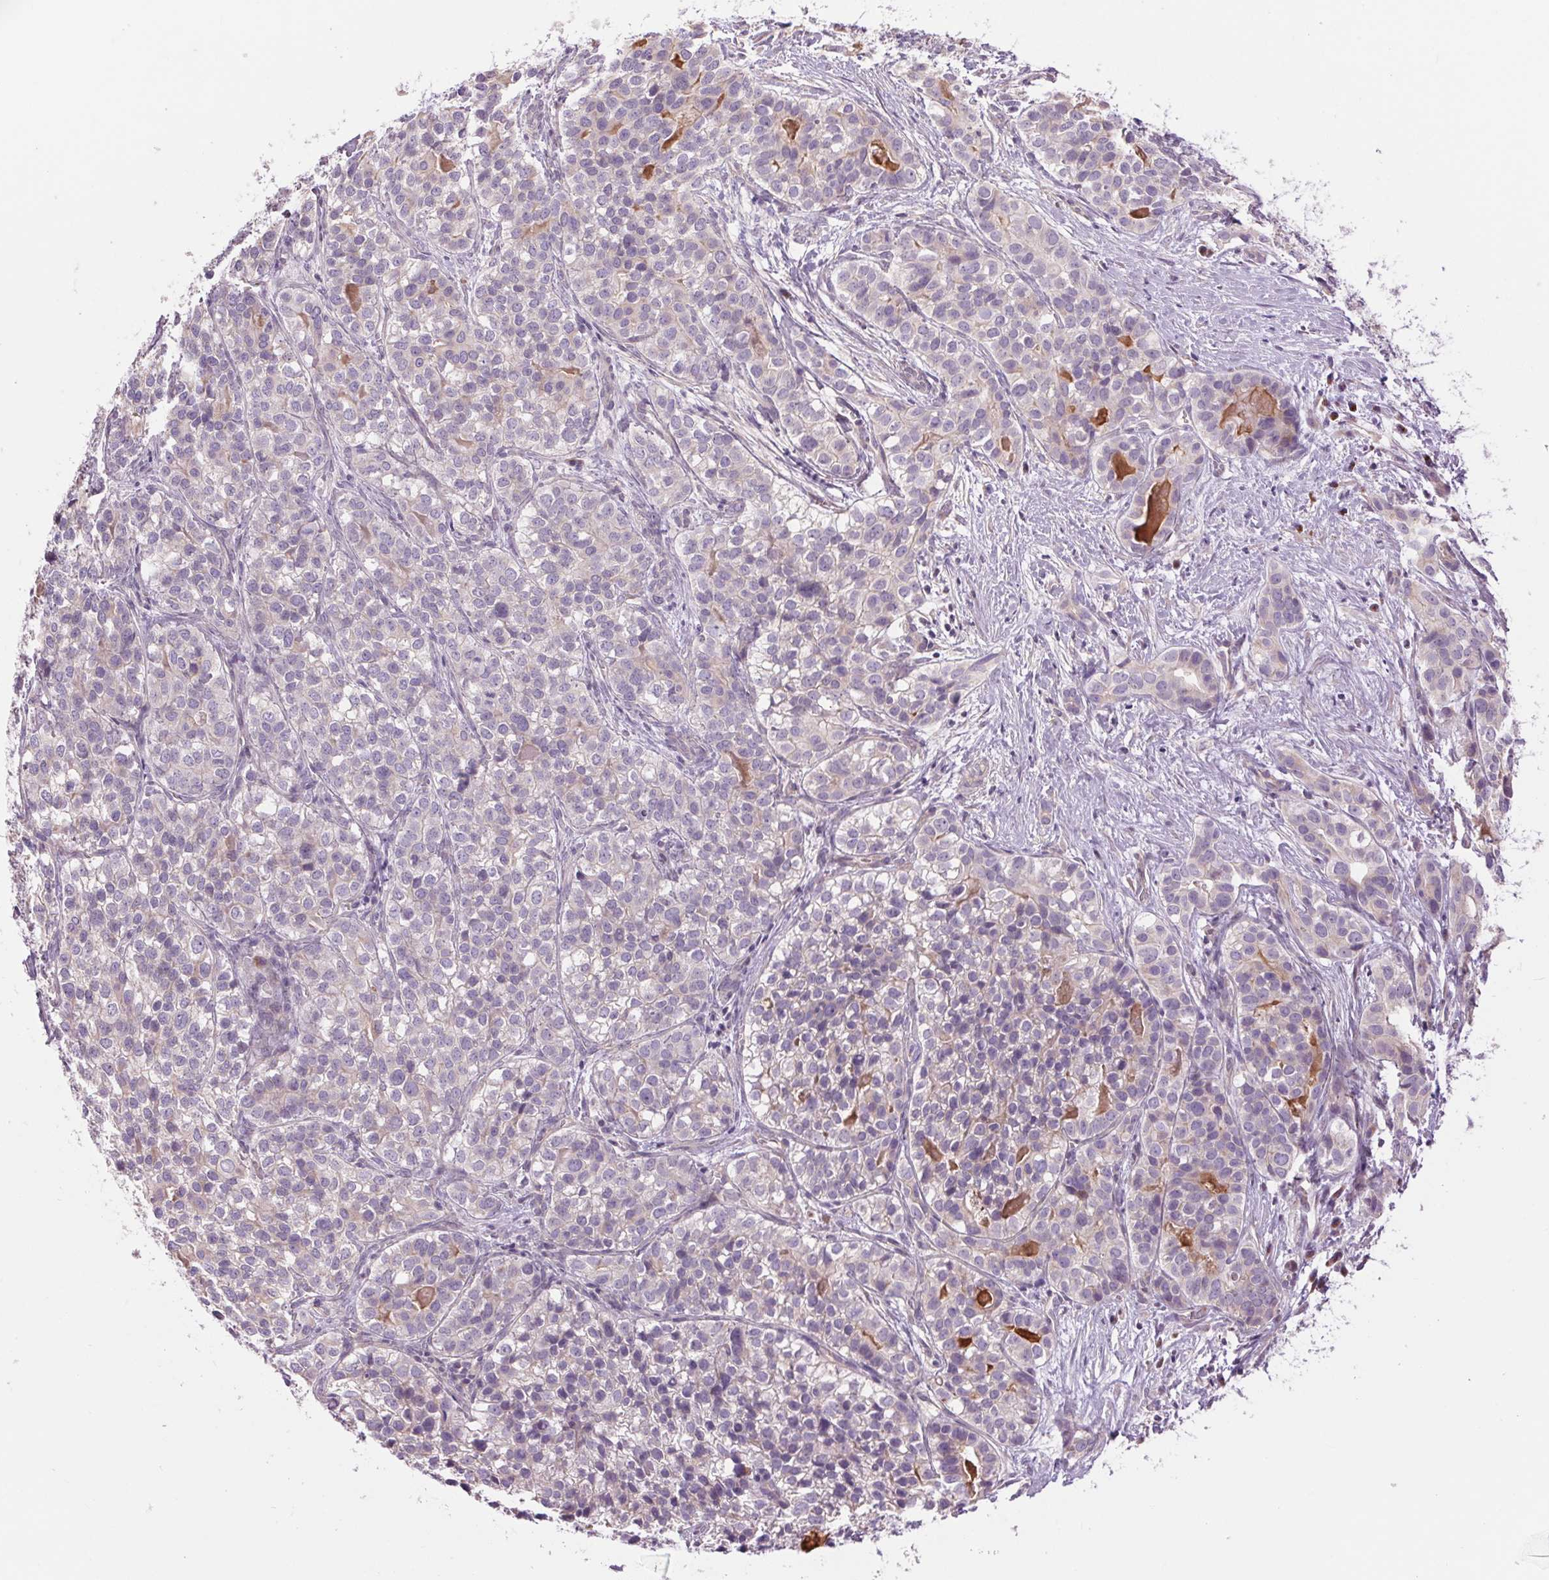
{"staining": {"intensity": "negative", "quantity": "none", "location": "none"}, "tissue": "liver cancer", "cell_type": "Tumor cells", "image_type": "cancer", "snomed": [{"axis": "morphology", "description": "Cholangiocarcinoma"}, {"axis": "topography", "description": "Liver"}], "caption": "A histopathology image of human liver cancer (cholangiocarcinoma) is negative for staining in tumor cells.", "gene": "CTNNA3", "patient": {"sex": "male", "age": 56}}